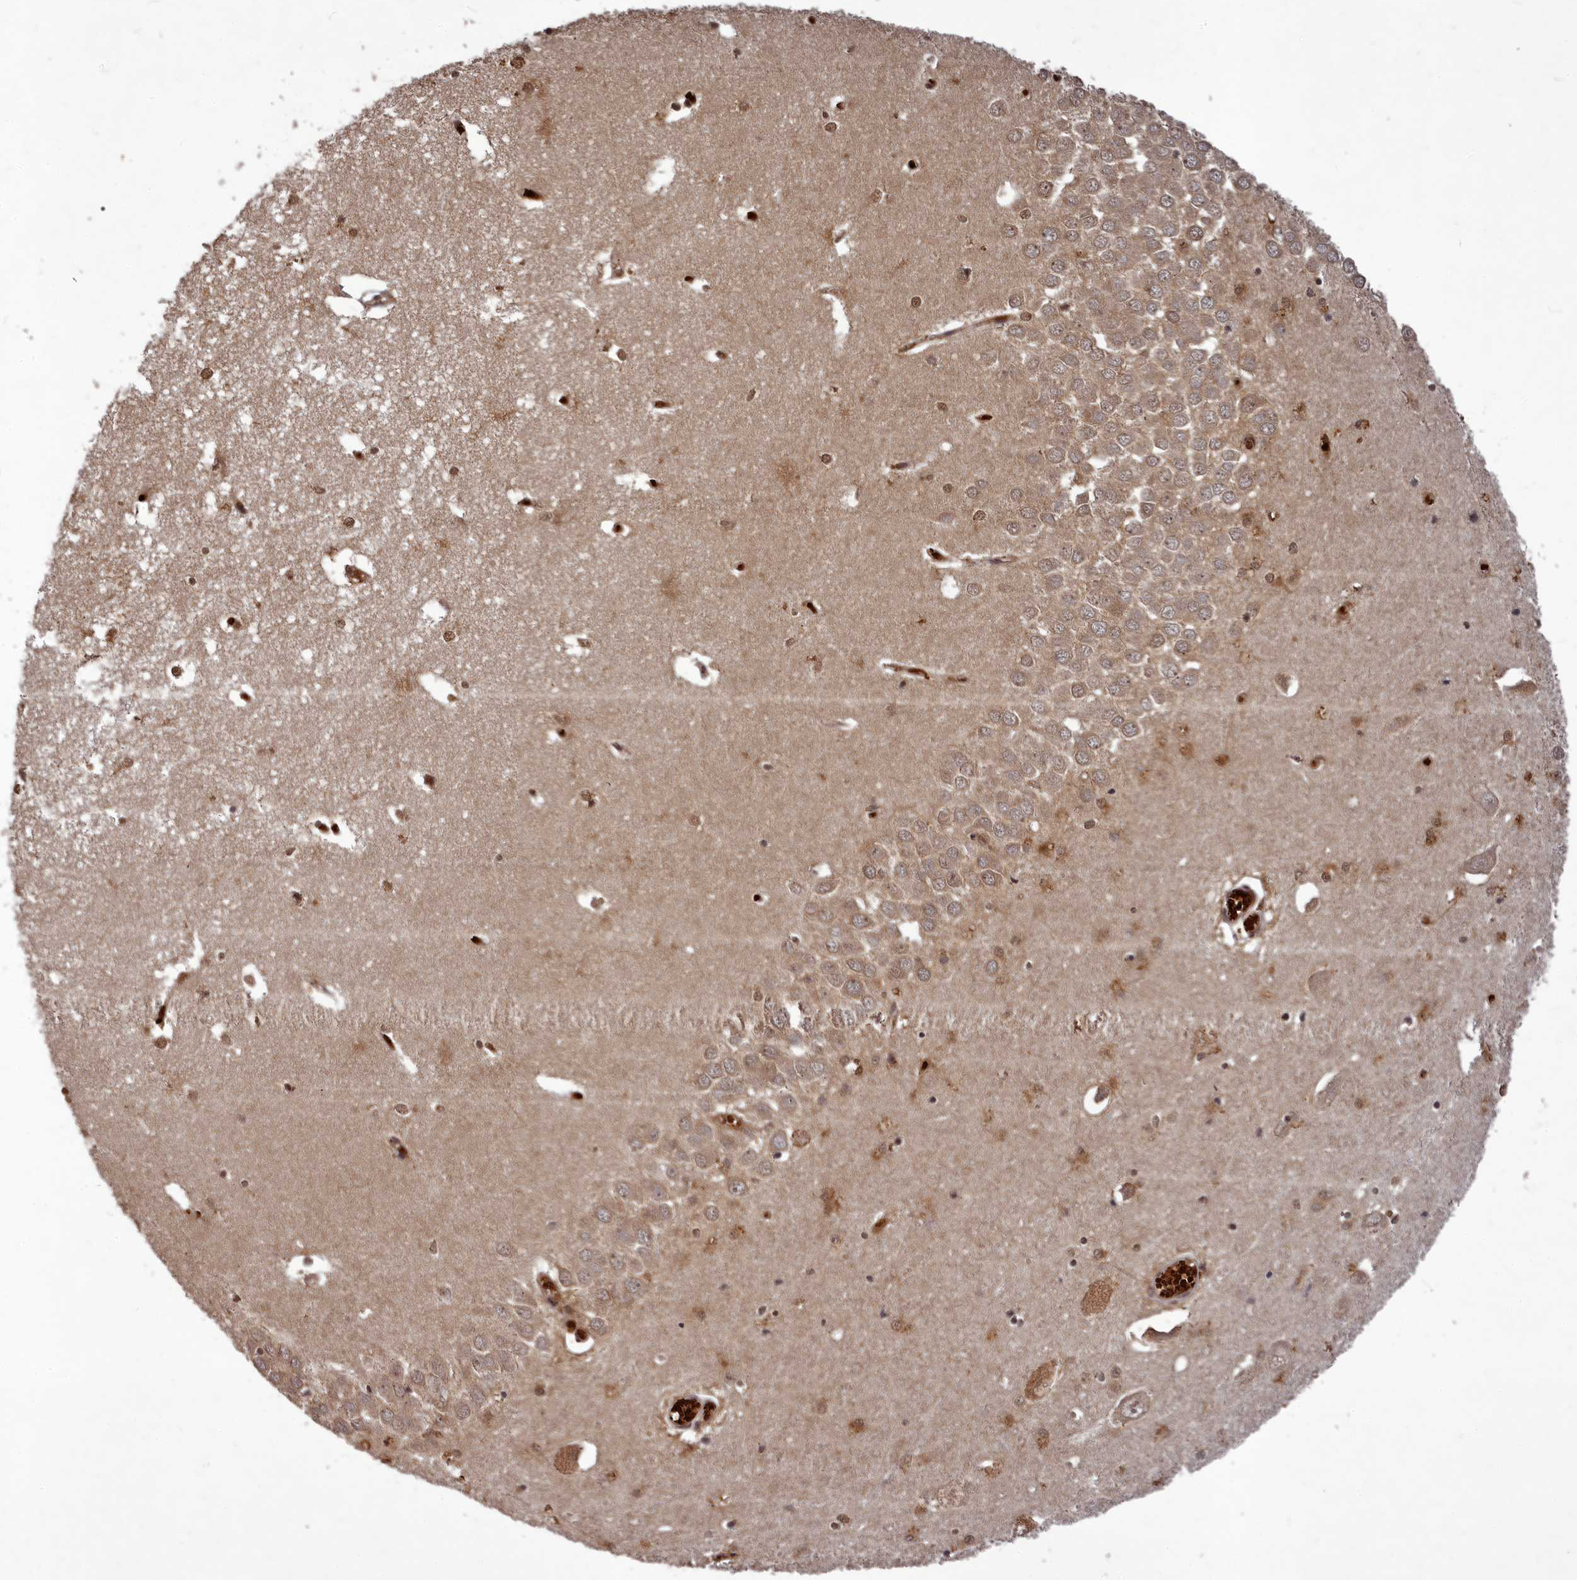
{"staining": {"intensity": "moderate", "quantity": ">75%", "location": "nuclear"}, "tissue": "hippocampus", "cell_type": "Glial cells", "image_type": "normal", "snomed": [{"axis": "morphology", "description": "Normal tissue, NOS"}, {"axis": "topography", "description": "Hippocampus"}], "caption": "High-power microscopy captured an IHC photomicrograph of unremarkable hippocampus, revealing moderate nuclear positivity in about >75% of glial cells.", "gene": "SRMS", "patient": {"sex": "male", "age": 70}}